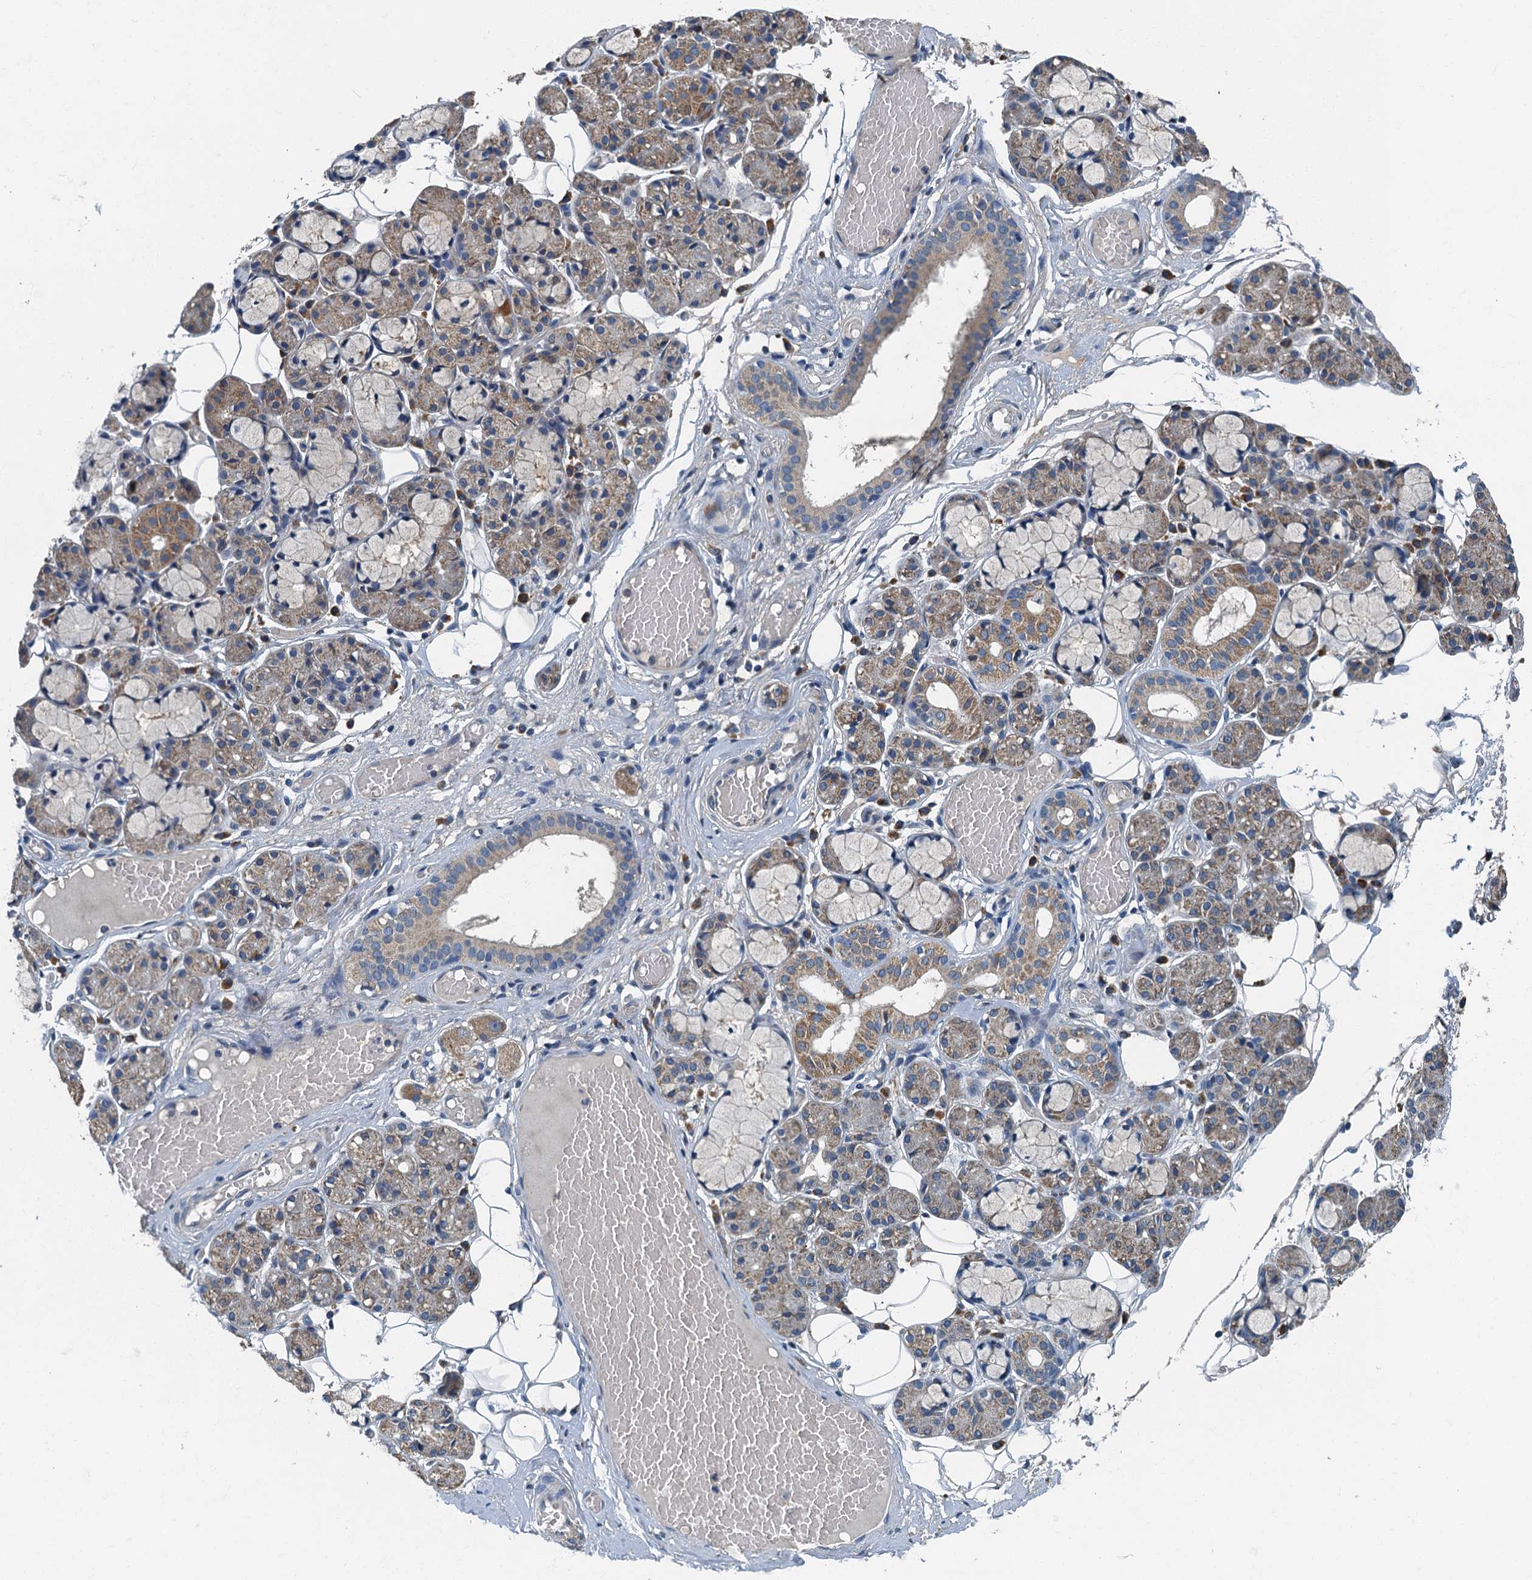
{"staining": {"intensity": "moderate", "quantity": "25%-75%", "location": "cytoplasmic/membranous"}, "tissue": "salivary gland", "cell_type": "Glandular cells", "image_type": "normal", "snomed": [{"axis": "morphology", "description": "Normal tissue, NOS"}, {"axis": "topography", "description": "Salivary gland"}], "caption": "Moderate cytoplasmic/membranous protein staining is identified in approximately 25%-75% of glandular cells in salivary gland. (DAB = brown stain, brightfield microscopy at high magnification).", "gene": "DDX49", "patient": {"sex": "male", "age": 63}}